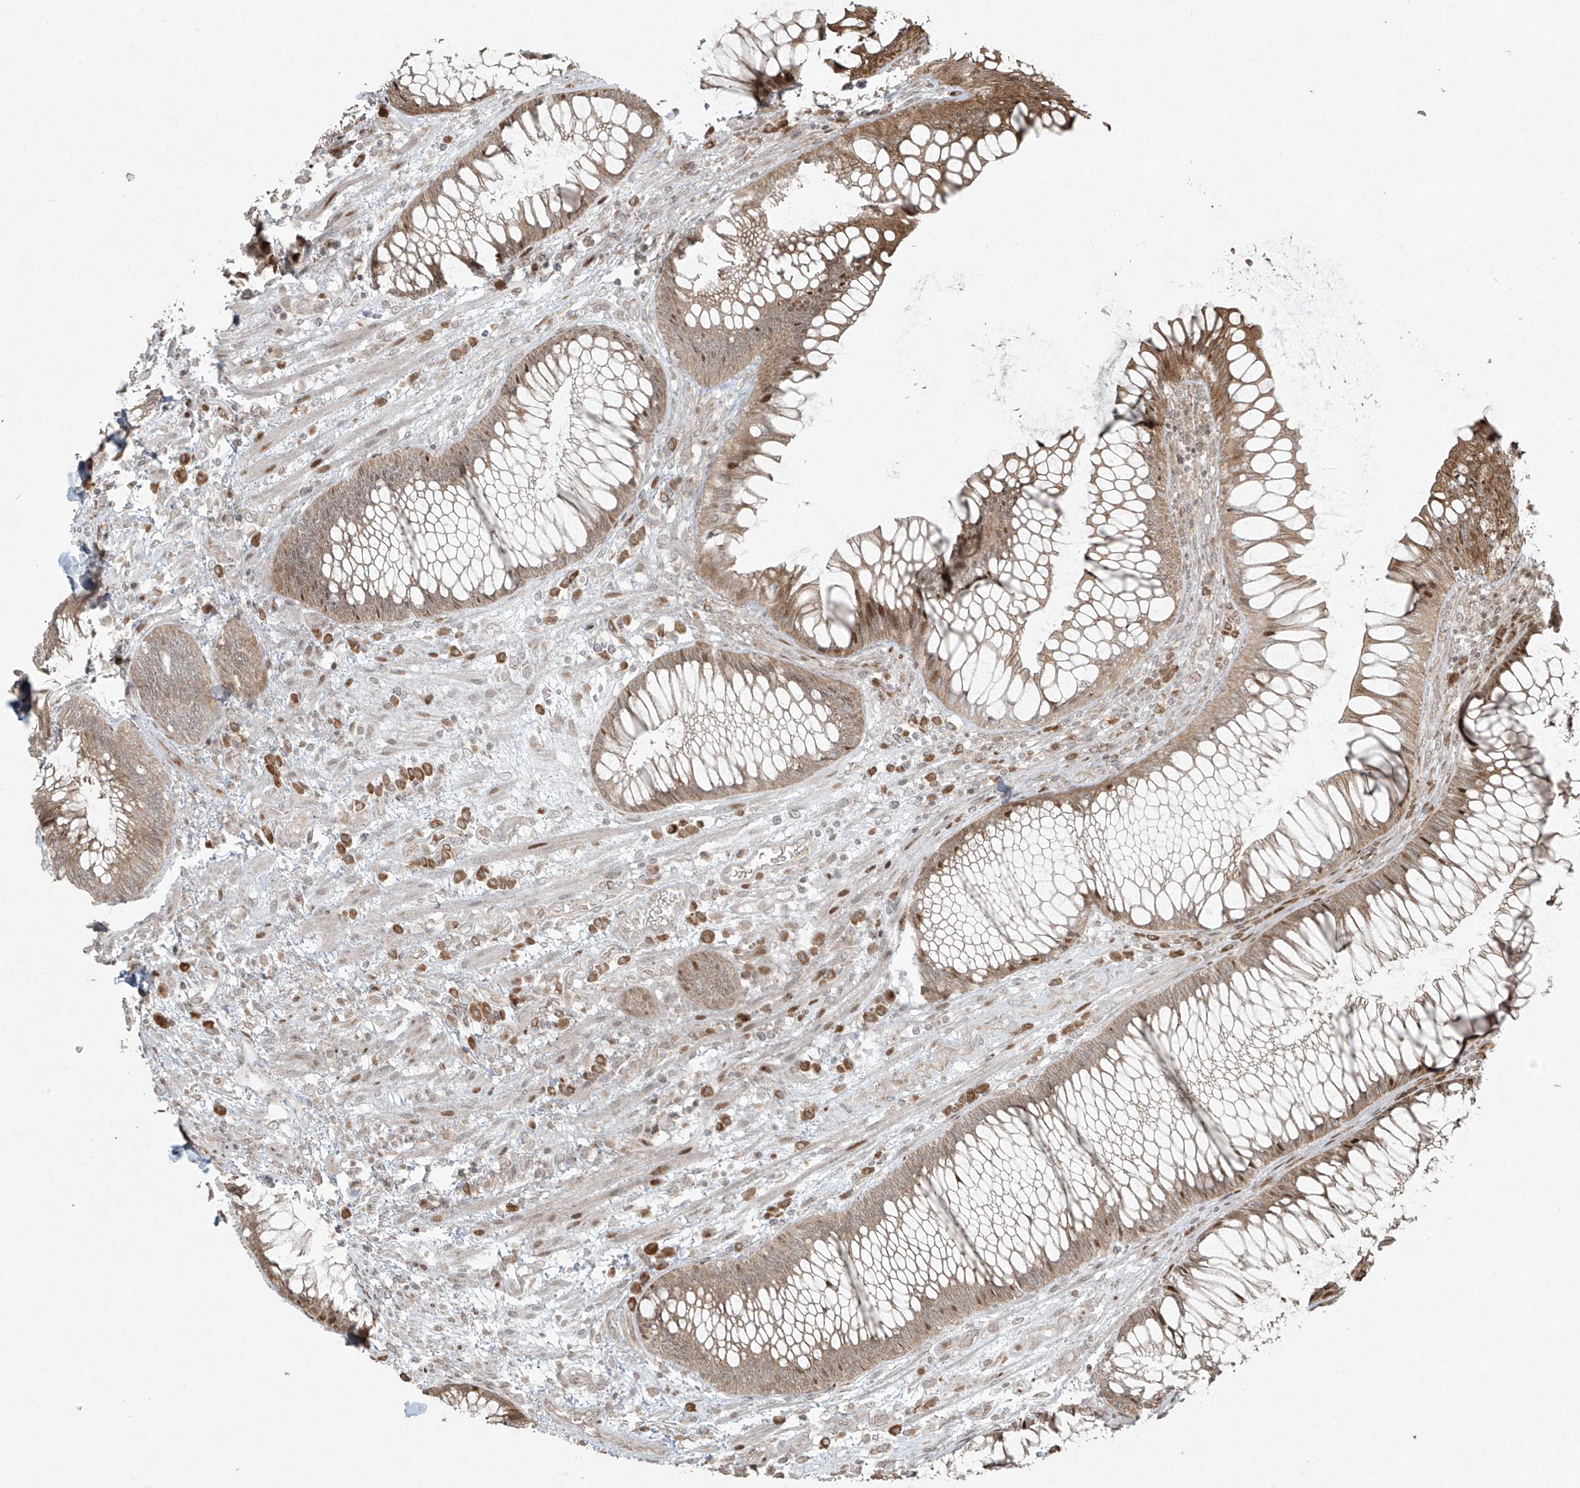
{"staining": {"intensity": "moderate", "quantity": ">75%", "location": "cytoplasmic/membranous,nuclear"}, "tissue": "rectum", "cell_type": "Glandular cells", "image_type": "normal", "snomed": [{"axis": "morphology", "description": "Normal tissue, NOS"}, {"axis": "topography", "description": "Rectum"}], "caption": "The image shows a brown stain indicating the presence of a protein in the cytoplasmic/membranous,nuclear of glandular cells in rectum.", "gene": "TTC22", "patient": {"sex": "male", "age": 51}}